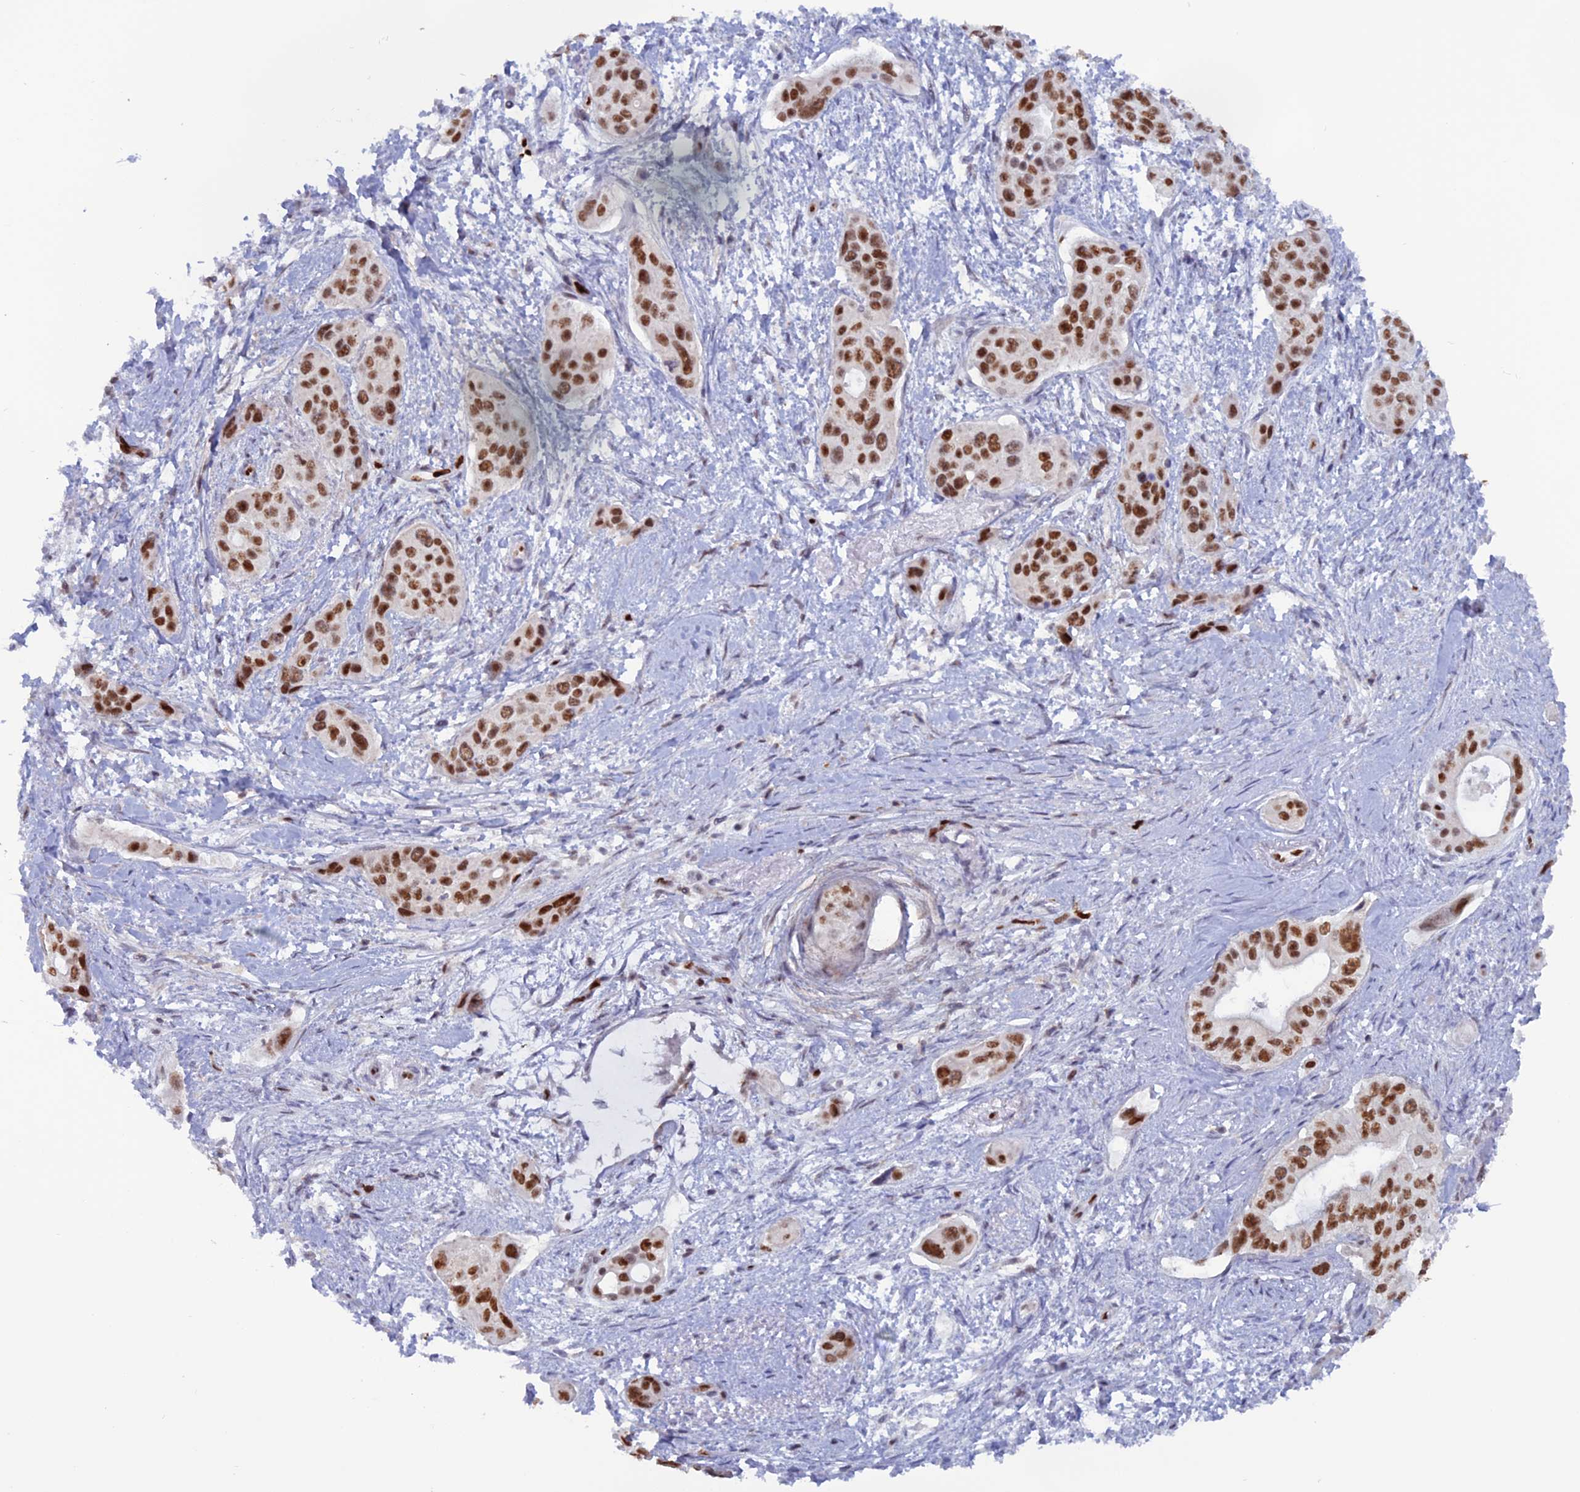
{"staining": {"intensity": "strong", "quantity": ">75%", "location": "nuclear"}, "tissue": "pancreatic cancer", "cell_type": "Tumor cells", "image_type": "cancer", "snomed": [{"axis": "morphology", "description": "Adenocarcinoma, NOS"}, {"axis": "topography", "description": "Pancreas"}], "caption": "Immunohistochemistry micrograph of human pancreatic cancer (adenocarcinoma) stained for a protein (brown), which reveals high levels of strong nuclear positivity in approximately >75% of tumor cells.", "gene": "NOL4L", "patient": {"sex": "male", "age": 72}}